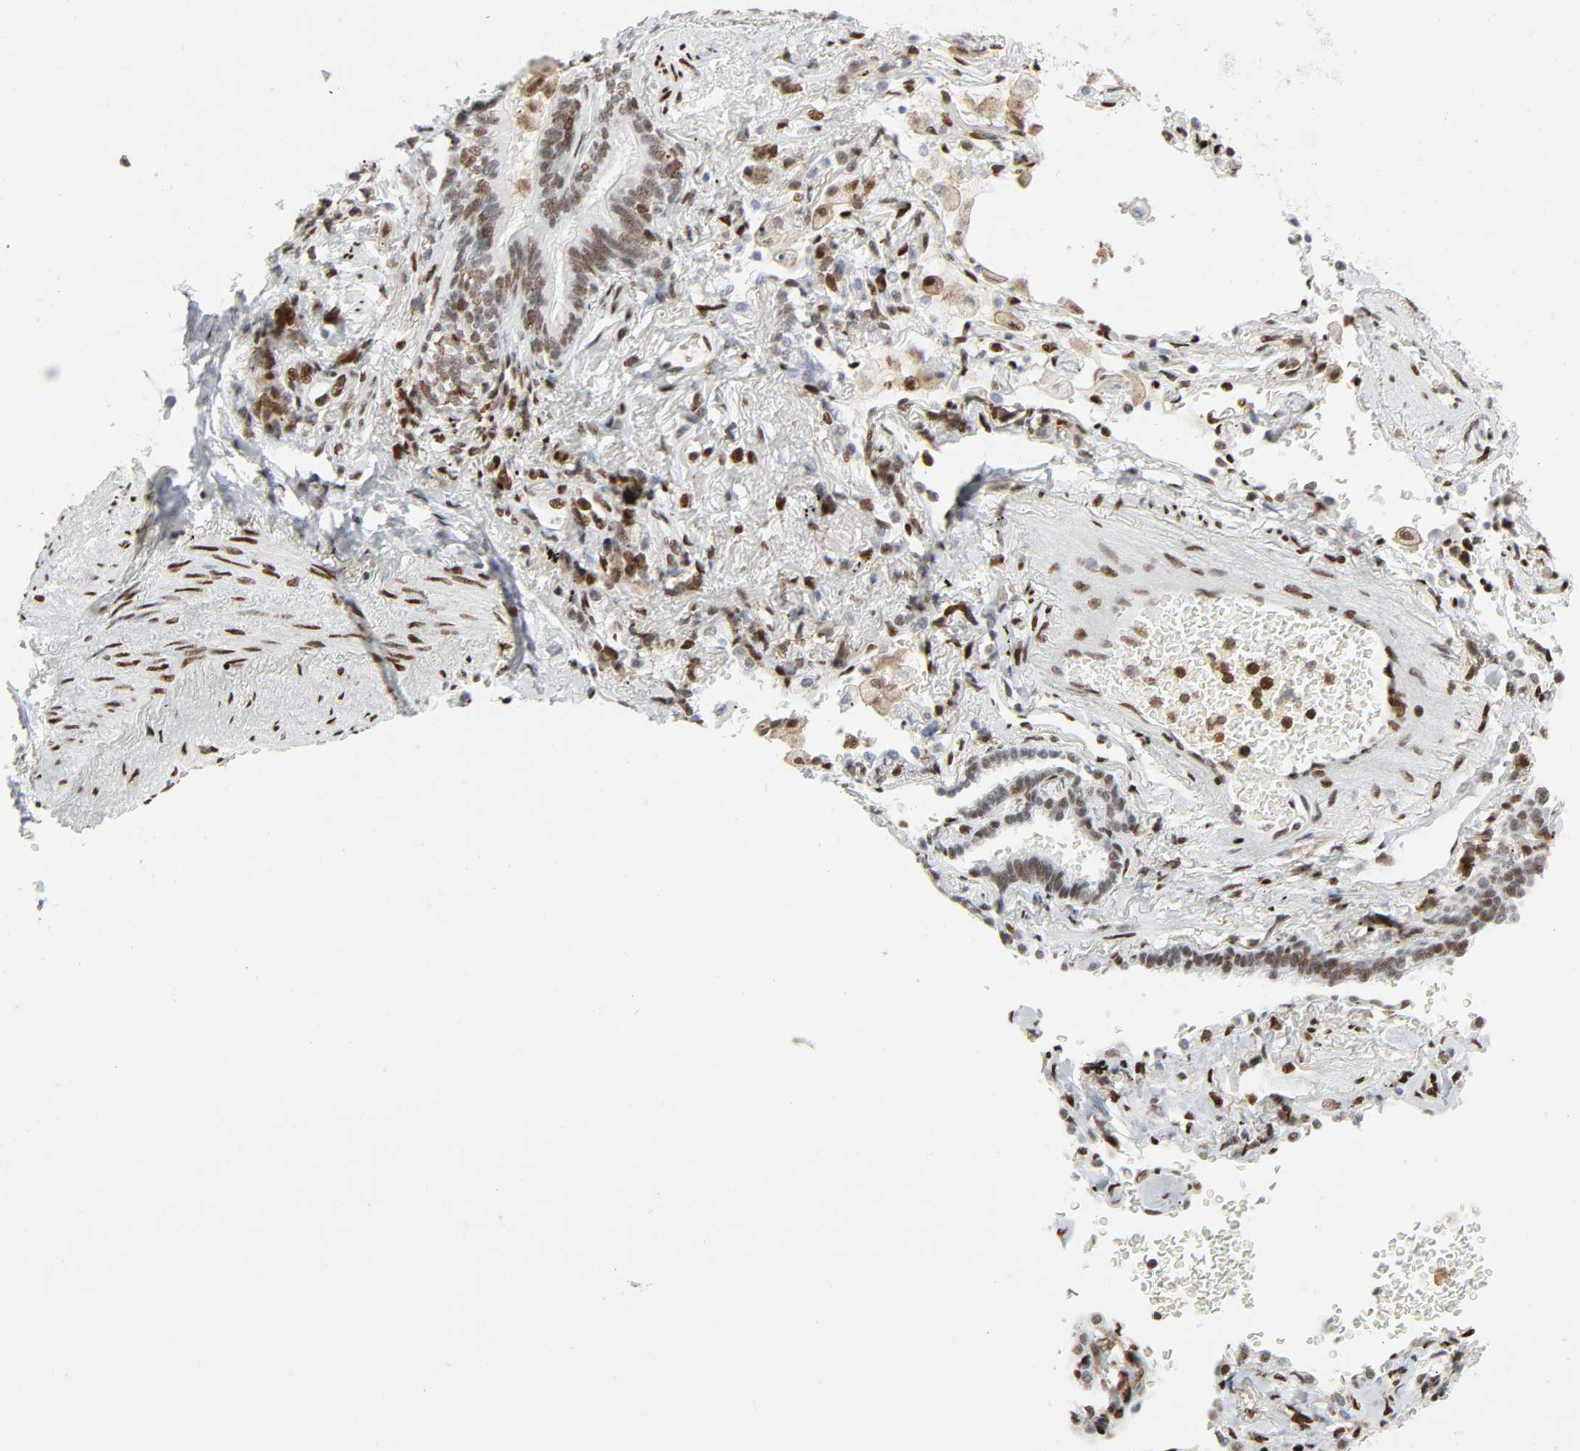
{"staining": {"intensity": "moderate", "quantity": ">75%", "location": "nuclear"}, "tissue": "lung cancer", "cell_type": "Tumor cells", "image_type": "cancer", "snomed": [{"axis": "morphology", "description": "Adenocarcinoma, NOS"}, {"axis": "topography", "description": "Lung"}], "caption": "The photomicrograph demonstrates immunohistochemical staining of lung cancer (adenocarcinoma). There is moderate nuclear expression is appreciated in about >75% of tumor cells.", "gene": "WAS", "patient": {"sex": "female", "age": 64}}